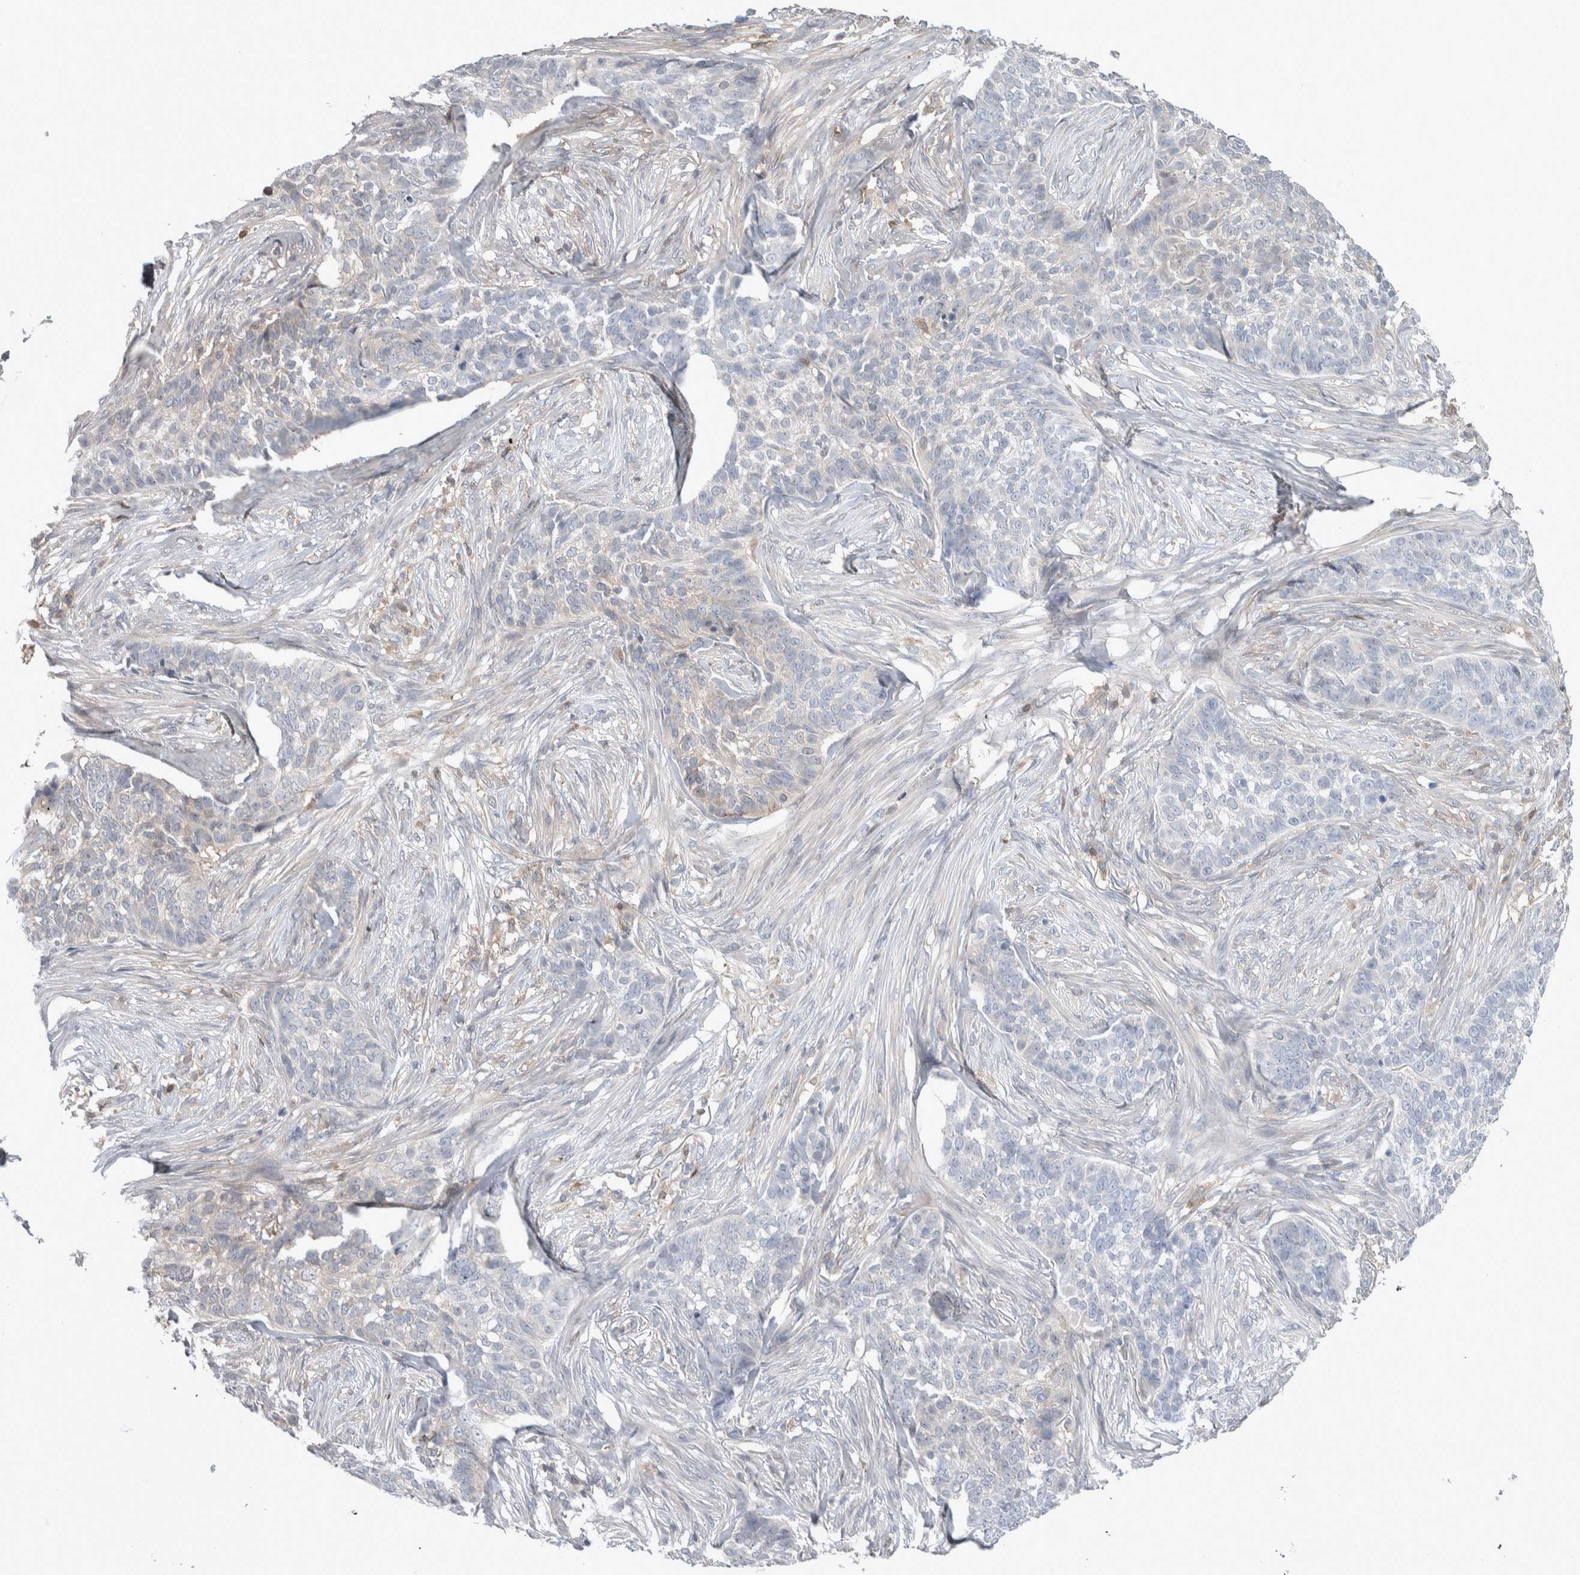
{"staining": {"intensity": "weak", "quantity": "<25%", "location": "cytoplasmic/membranous"}, "tissue": "skin cancer", "cell_type": "Tumor cells", "image_type": "cancer", "snomed": [{"axis": "morphology", "description": "Basal cell carcinoma"}, {"axis": "topography", "description": "Skin"}], "caption": "Image shows no significant protein expression in tumor cells of skin basal cell carcinoma. (Brightfield microscopy of DAB IHC at high magnification).", "gene": "HTATIP2", "patient": {"sex": "male", "age": 85}}